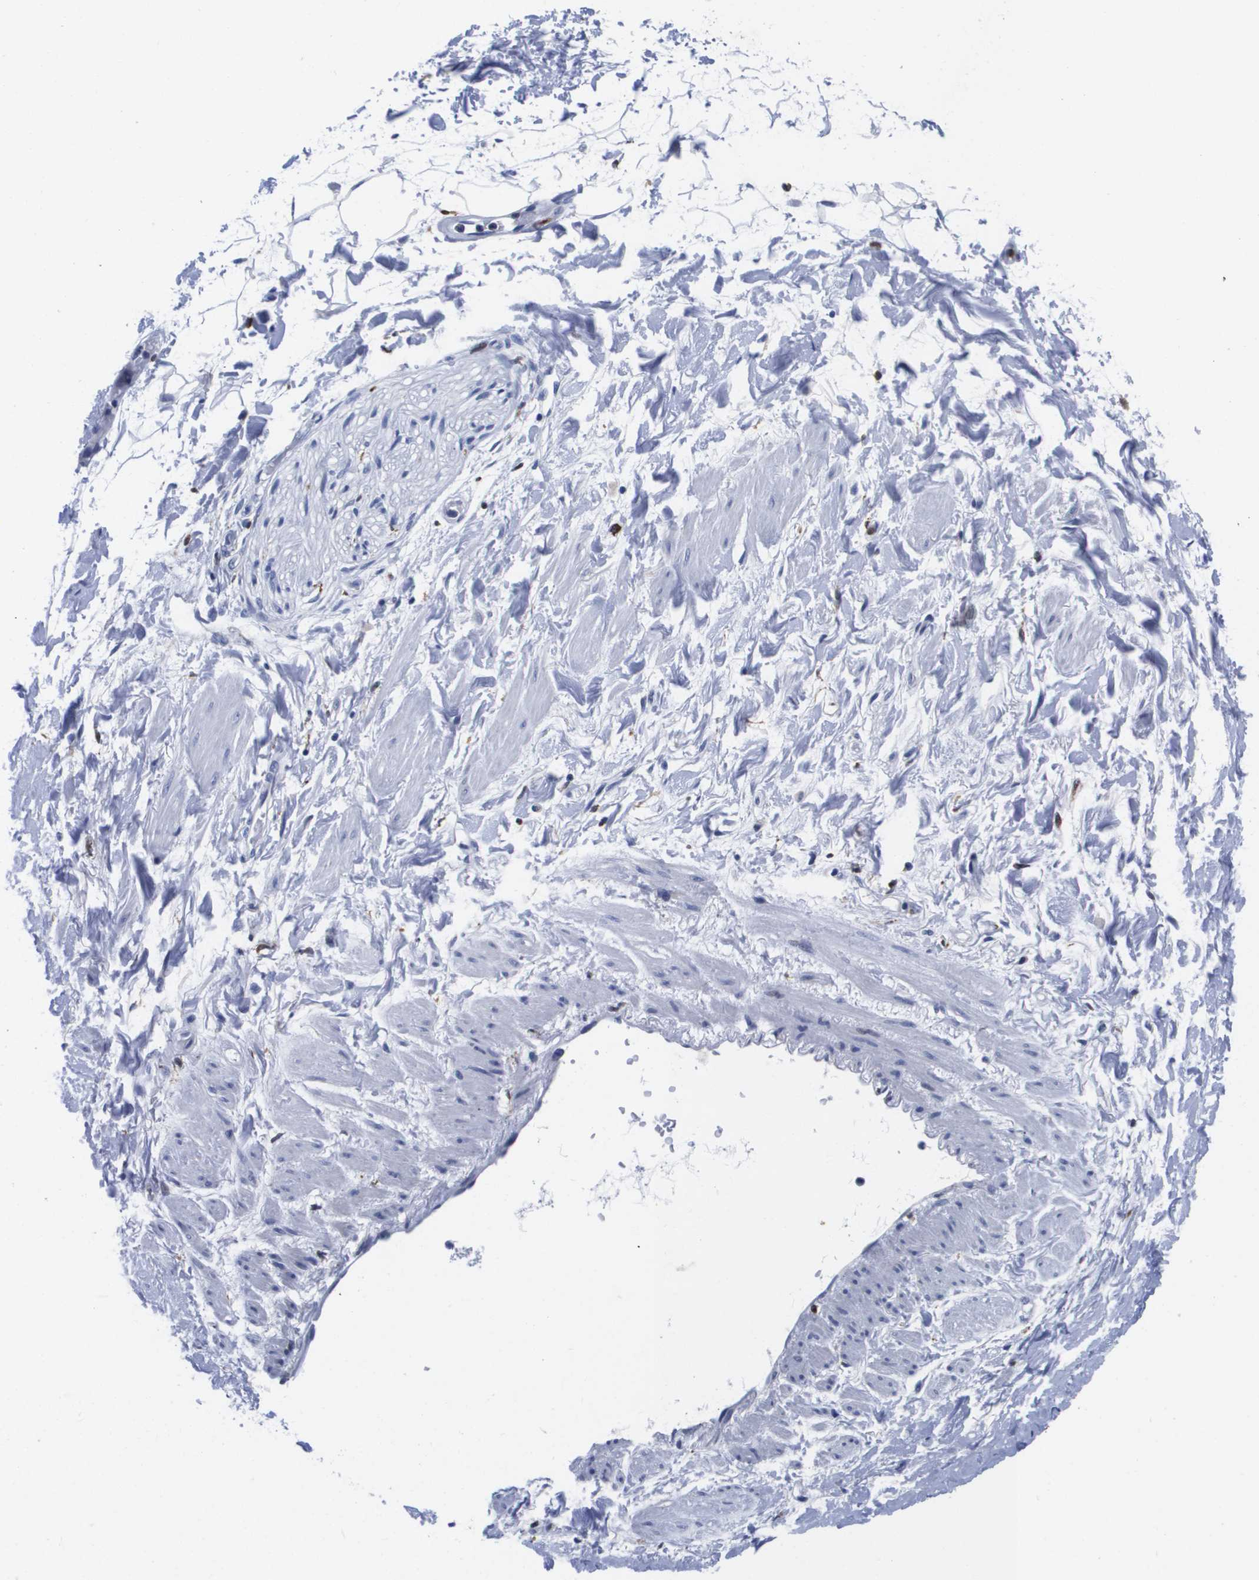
{"staining": {"intensity": "negative", "quantity": "none", "location": "none"}, "tissue": "adipose tissue", "cell_type": "Adipocytes", "image_type": "normal", "snomed": [{"axis": "morphology", "description": "Normal tissue, NOS"}, {"axis": "topography", "description": "Soft tissue"}], "caption": "An immunohistochemistry (IHC) histopathology image of normal adipose tissue is shown. There is no staining in adipocytes of adipose tissue.", "gene": "HMOX1", "patient": {"sex": "male", "age": 72}}